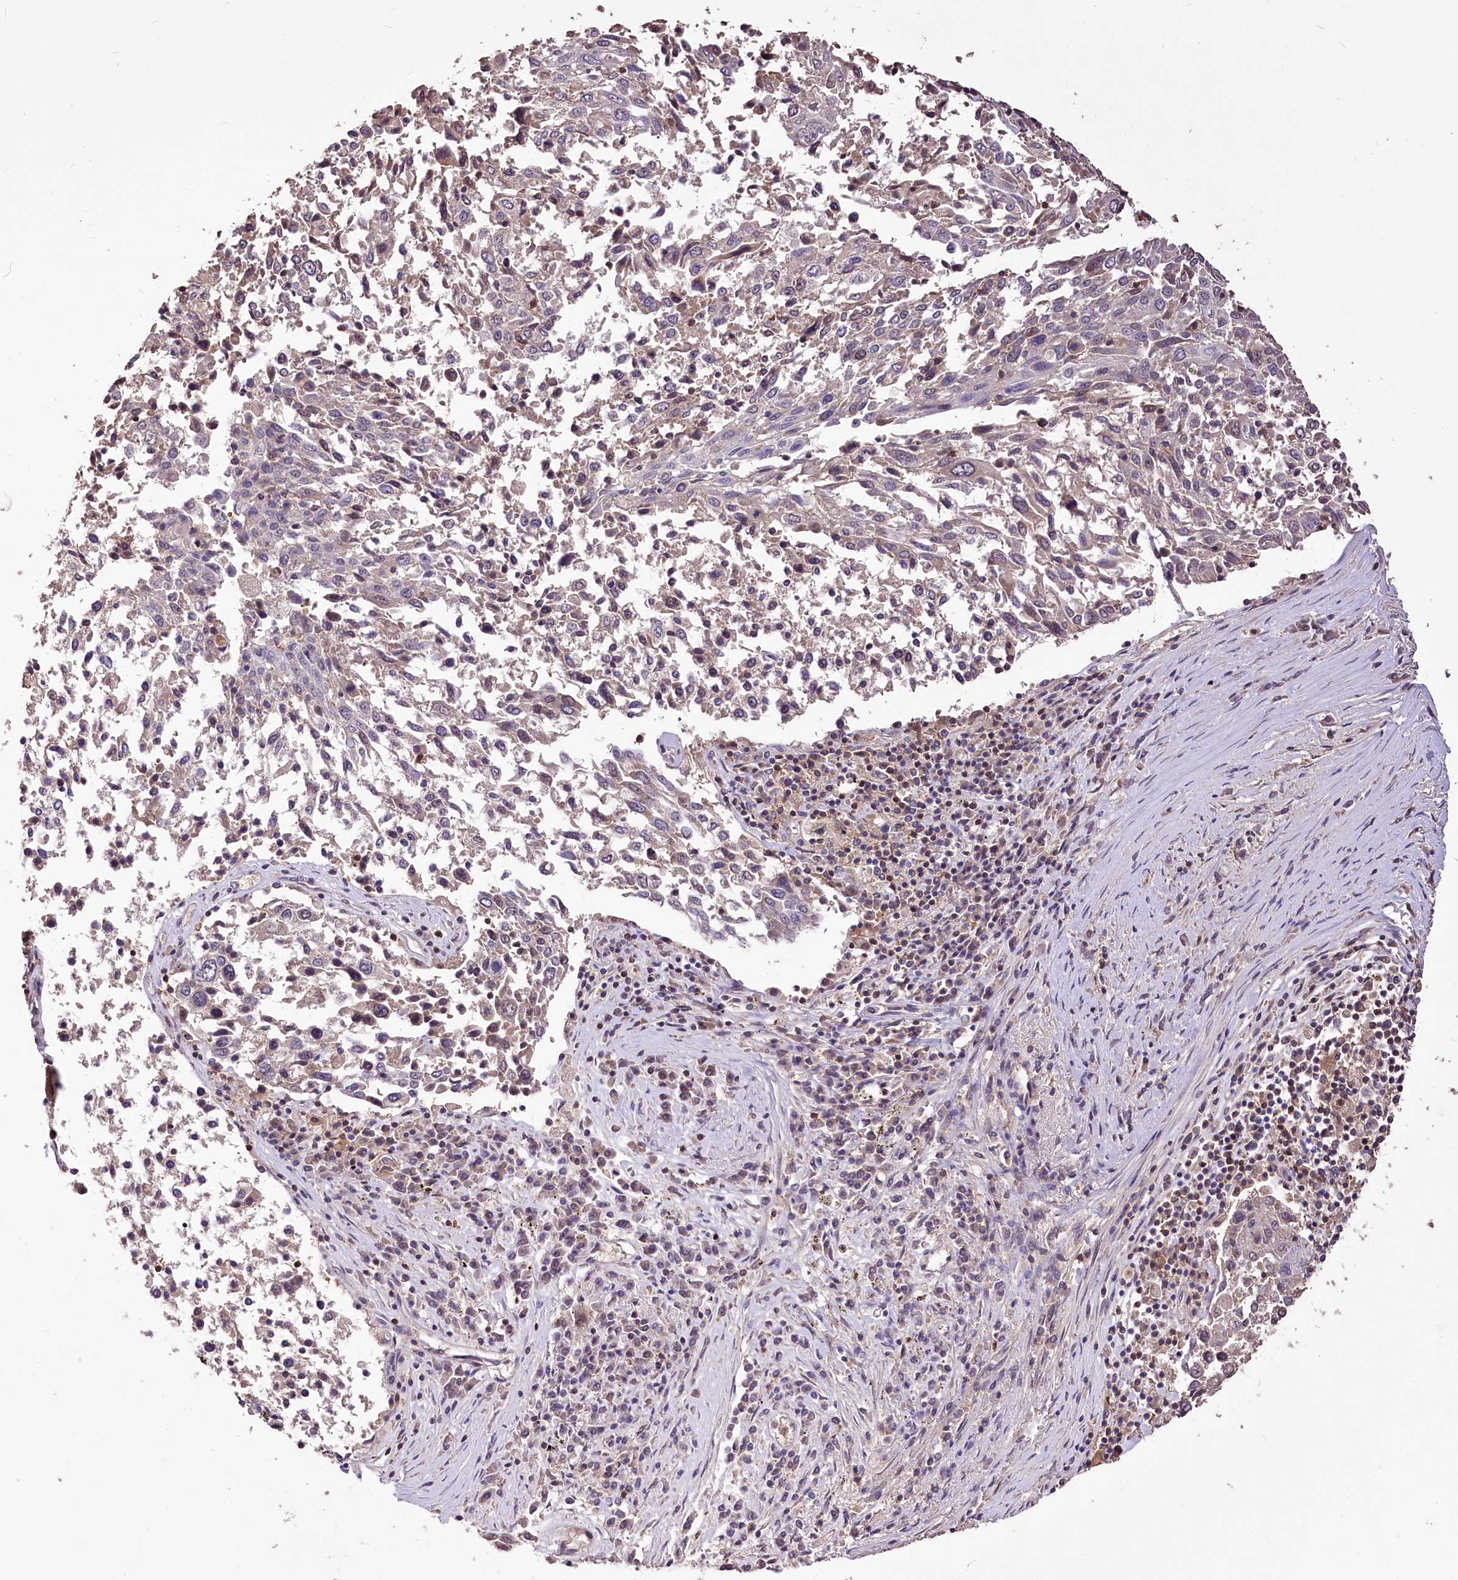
{"staining": {"intensity": "negative", "quantity": "none", "location": "none"}, "tissue": "lung cancer", "cell_type": "Tumor cells", "image_type": "cancer", "snomed": [{"axis": "morphology", "description": "Squamous cell carcinoma, NOS"}, {"axis": "topography", "description": "Lung"}], "caption": "A photomicrograph of human lung cancer (squamous cell carcinoma) is negative for staining in tumor cells.", "gene": "SERGEF", "patient": {"sex": "male", "age": 65}}